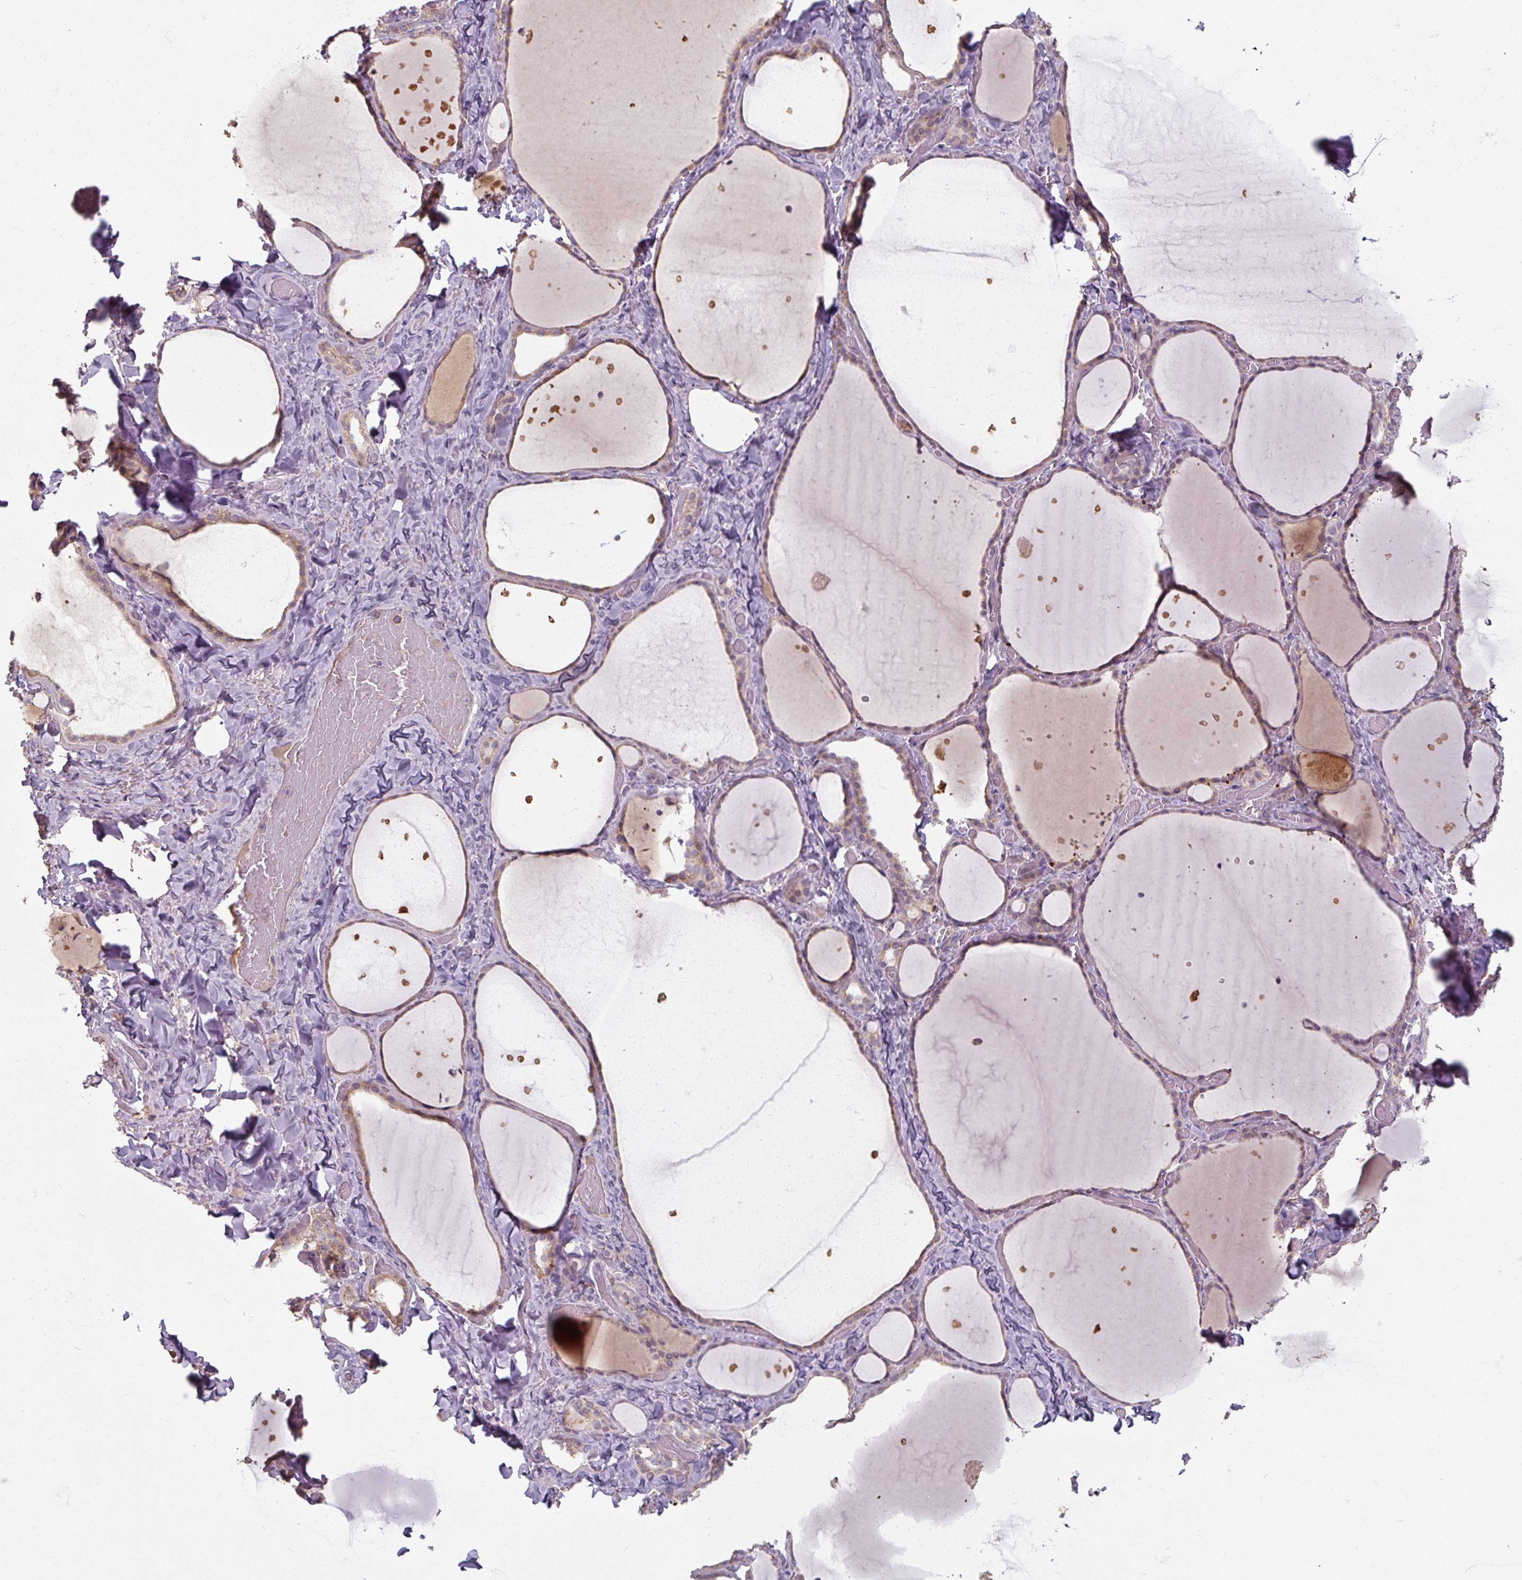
{"staining": {"intensity": "weak", "quantity": ">75%", "location": "cytoplasmic/membranous"}, "tissue": "thyroid gland", "cell_type": "Glandular cells", "image_type": "normal", "snomed": [{"axis": "morphology", "description": "Normal tissue, NOS"}, {"axis": "topography", "description": "Thyroid gland"}], "caption": "This is an image of immunohistochemistry (IHC) staining of normal thyroid gland, which shows weak expression in the cytoplasmic/membranous of glandular cells.", "gene": "TSEN54", "patient": {"sex": "female", "age": 36}}